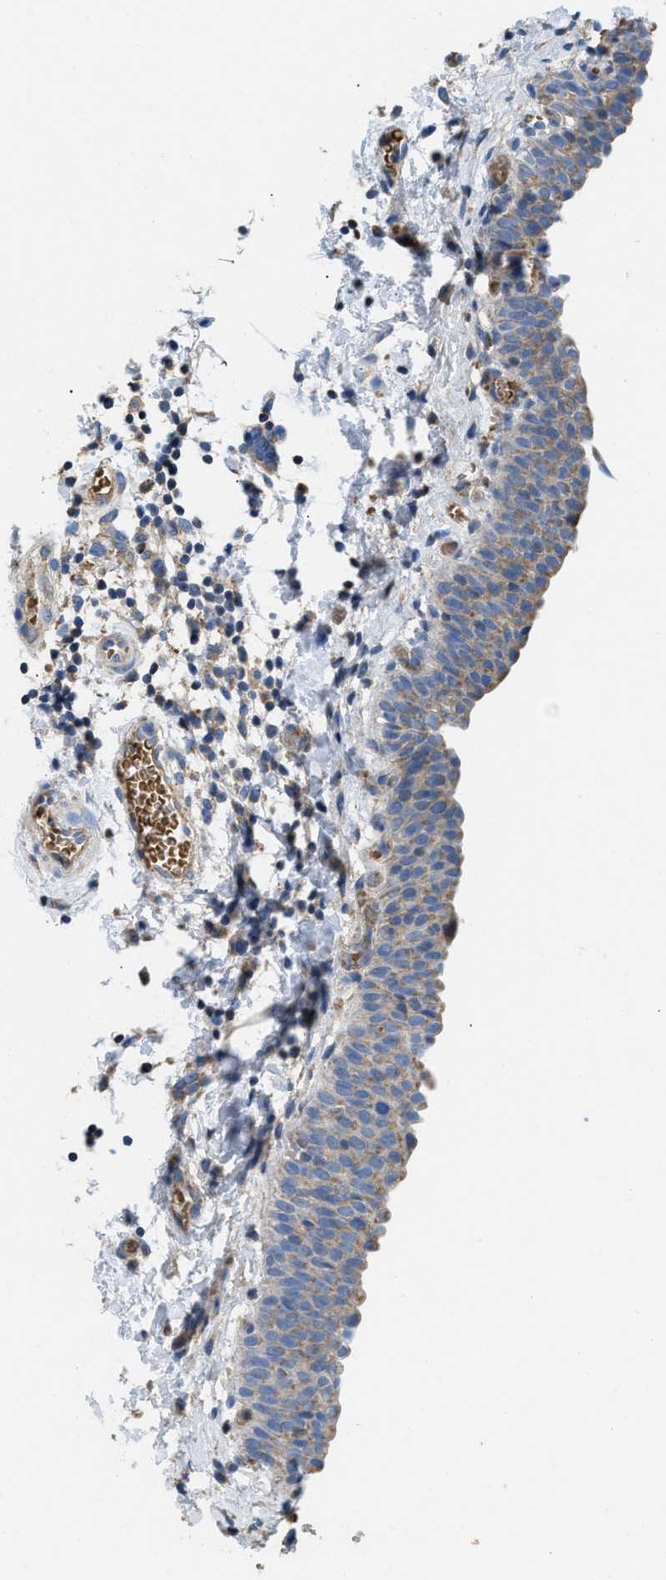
{"staining": {"intensity": "weak", "quantity": "<25%", "location": "cytoplasmic/membranous"}, "tissue": "urinary bladder", "cell_type": "Urothelial cells", "image_type": "normal", "snomed": [{"axis": "morphology", "description": "Normal tissue, NOS"}, {"axis": "topography", "description": "Urinary bladder"}], "caption": "Unremarkable urinary bladder was stained to show a protein in brown. There is no significant expression in urothelial cells.", "gene": "SLC25A13", "patient": {"sex": "male", "age": 55}}